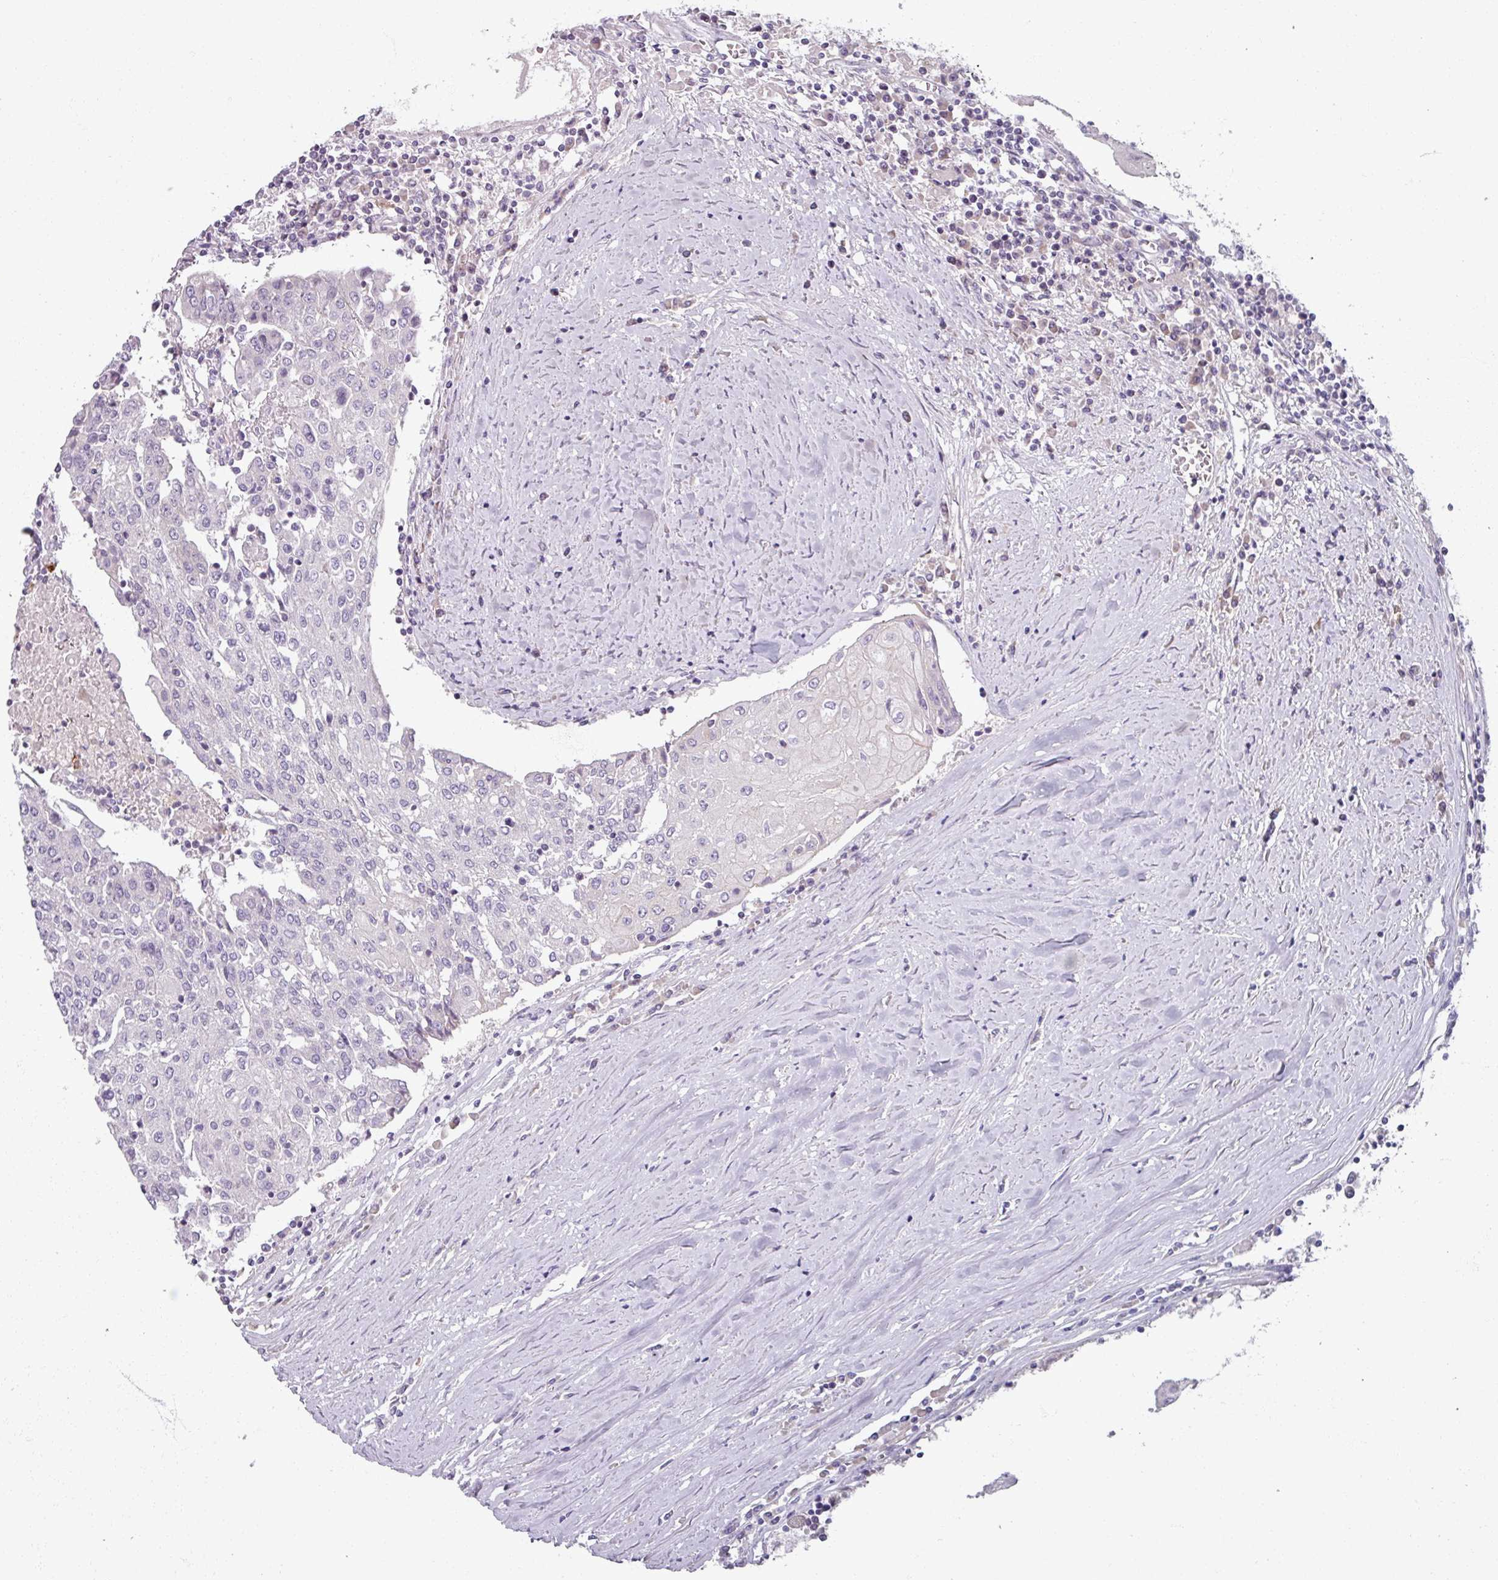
{"staining": {"intensity": "negative", "quantity": "none", "location": "none"}, "tissue": "urothelial cancer", "cell_type": "Tumor cells", "image_type": "cancer", "snomed": [{"axis": "morphology", "description": "Urothelial carcinoma, High grade"}, {"axis": "topography", "description": "Urinary bladder"}], "caption": "IHC micrograph of human urothelial cancer stained for a protein (brown), which reveals no staining in tumor cells.", "gene": "SMIM11", "patient": {"sex": "female", "age": 85}}